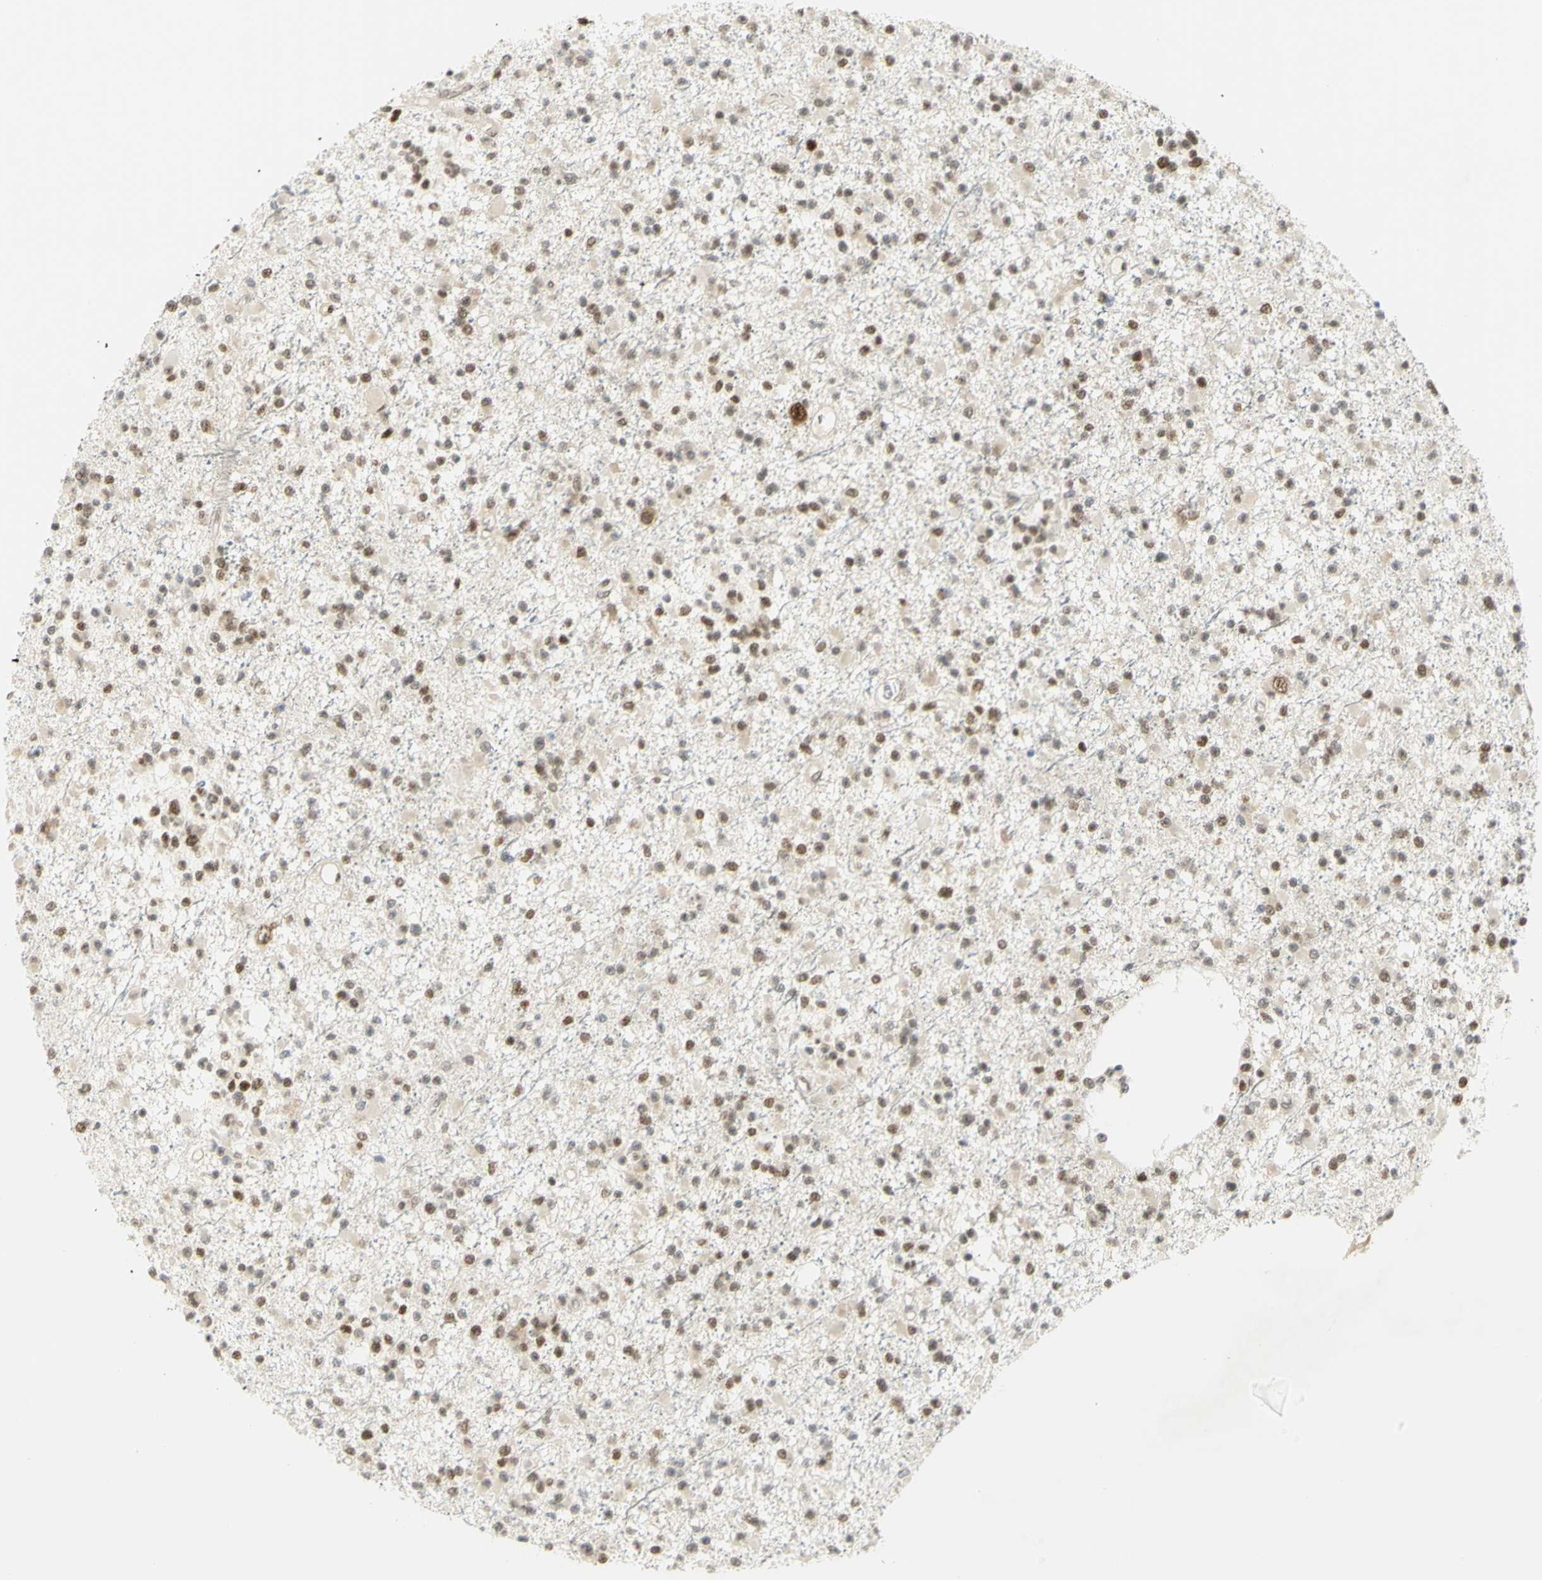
{"staining": {"intensity": "moderate", "quantity": "25%-75%", "location": "nuclear"}, "tissue": "glioma", "cell_type": "Tumor cells", "image_type": "cancer", "snomed": [{"axis": "morphology", "description": "Glioma, malignant, Low grade"}, {"axis": "topography", "description": "Brain"}], "caption": "Glioma was stained to show a protein in brown. There is medium levels of moderate nuclear expression in approximately 25%-75% of tumor cells.", "gene": "DDX1", "patient": {"sex": "female", "age": 22}}